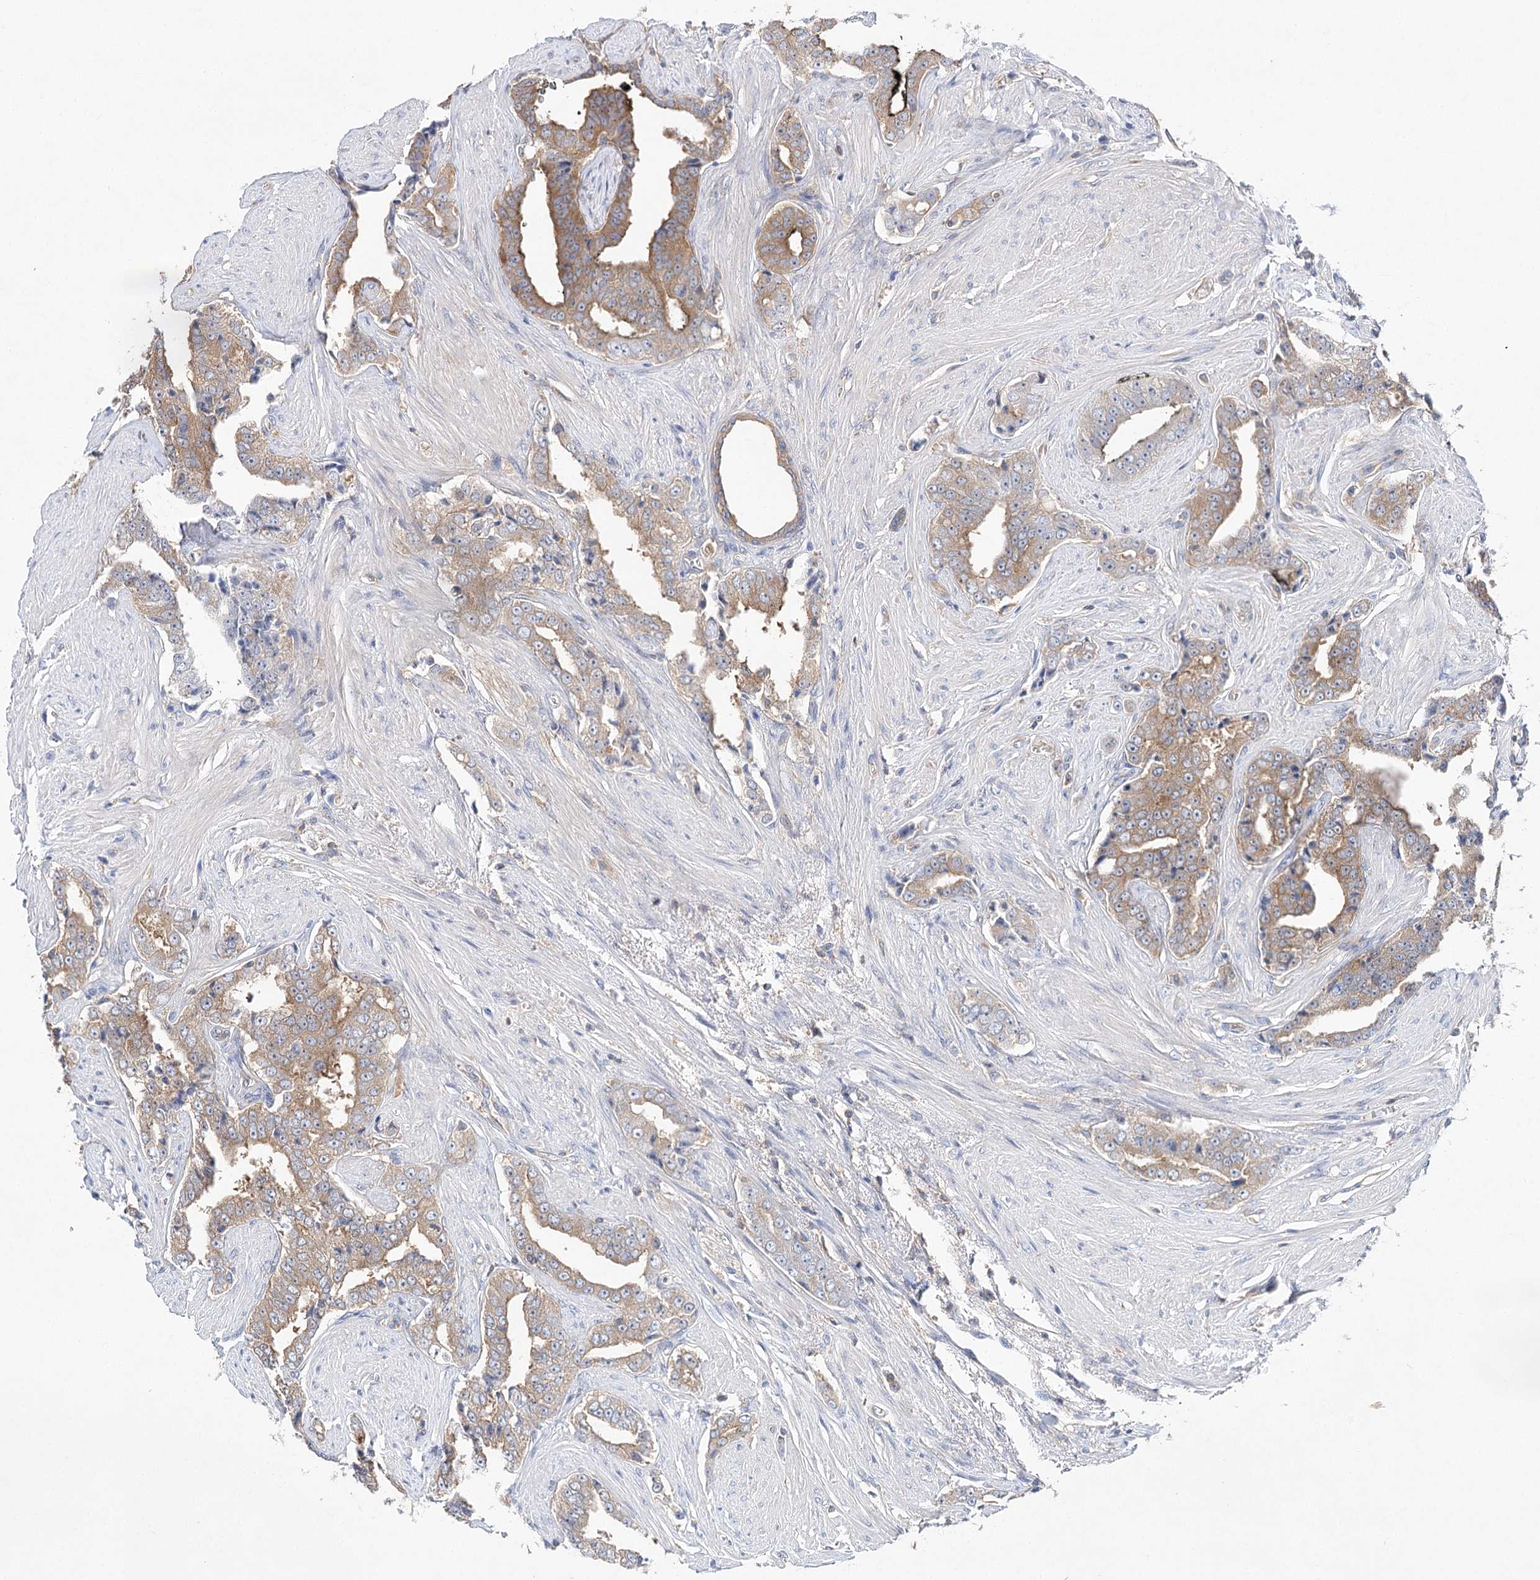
{"staining": {"intensity": "moderate", "quantity": ">75%", "location": "cytoplasmic/membranous"}, "tissue": "prostate cancer", "cell_type": "Tumor cells", "image_type": "cancer", "snomed": [{"axis": "morphology", "description": "Adenocarcinoma, High grade"}, {"axis": "topography", "description": "Prostate"}], "caption": "Prostate adenocarcinoma (high-grade) stained with a brown dye shows moderate cytoplasmic/membranous positive positivity in approximately >75% of tumor cells.", "gene": "ABRAXAS2", "patient": {"sex": "male", "age": 71}}